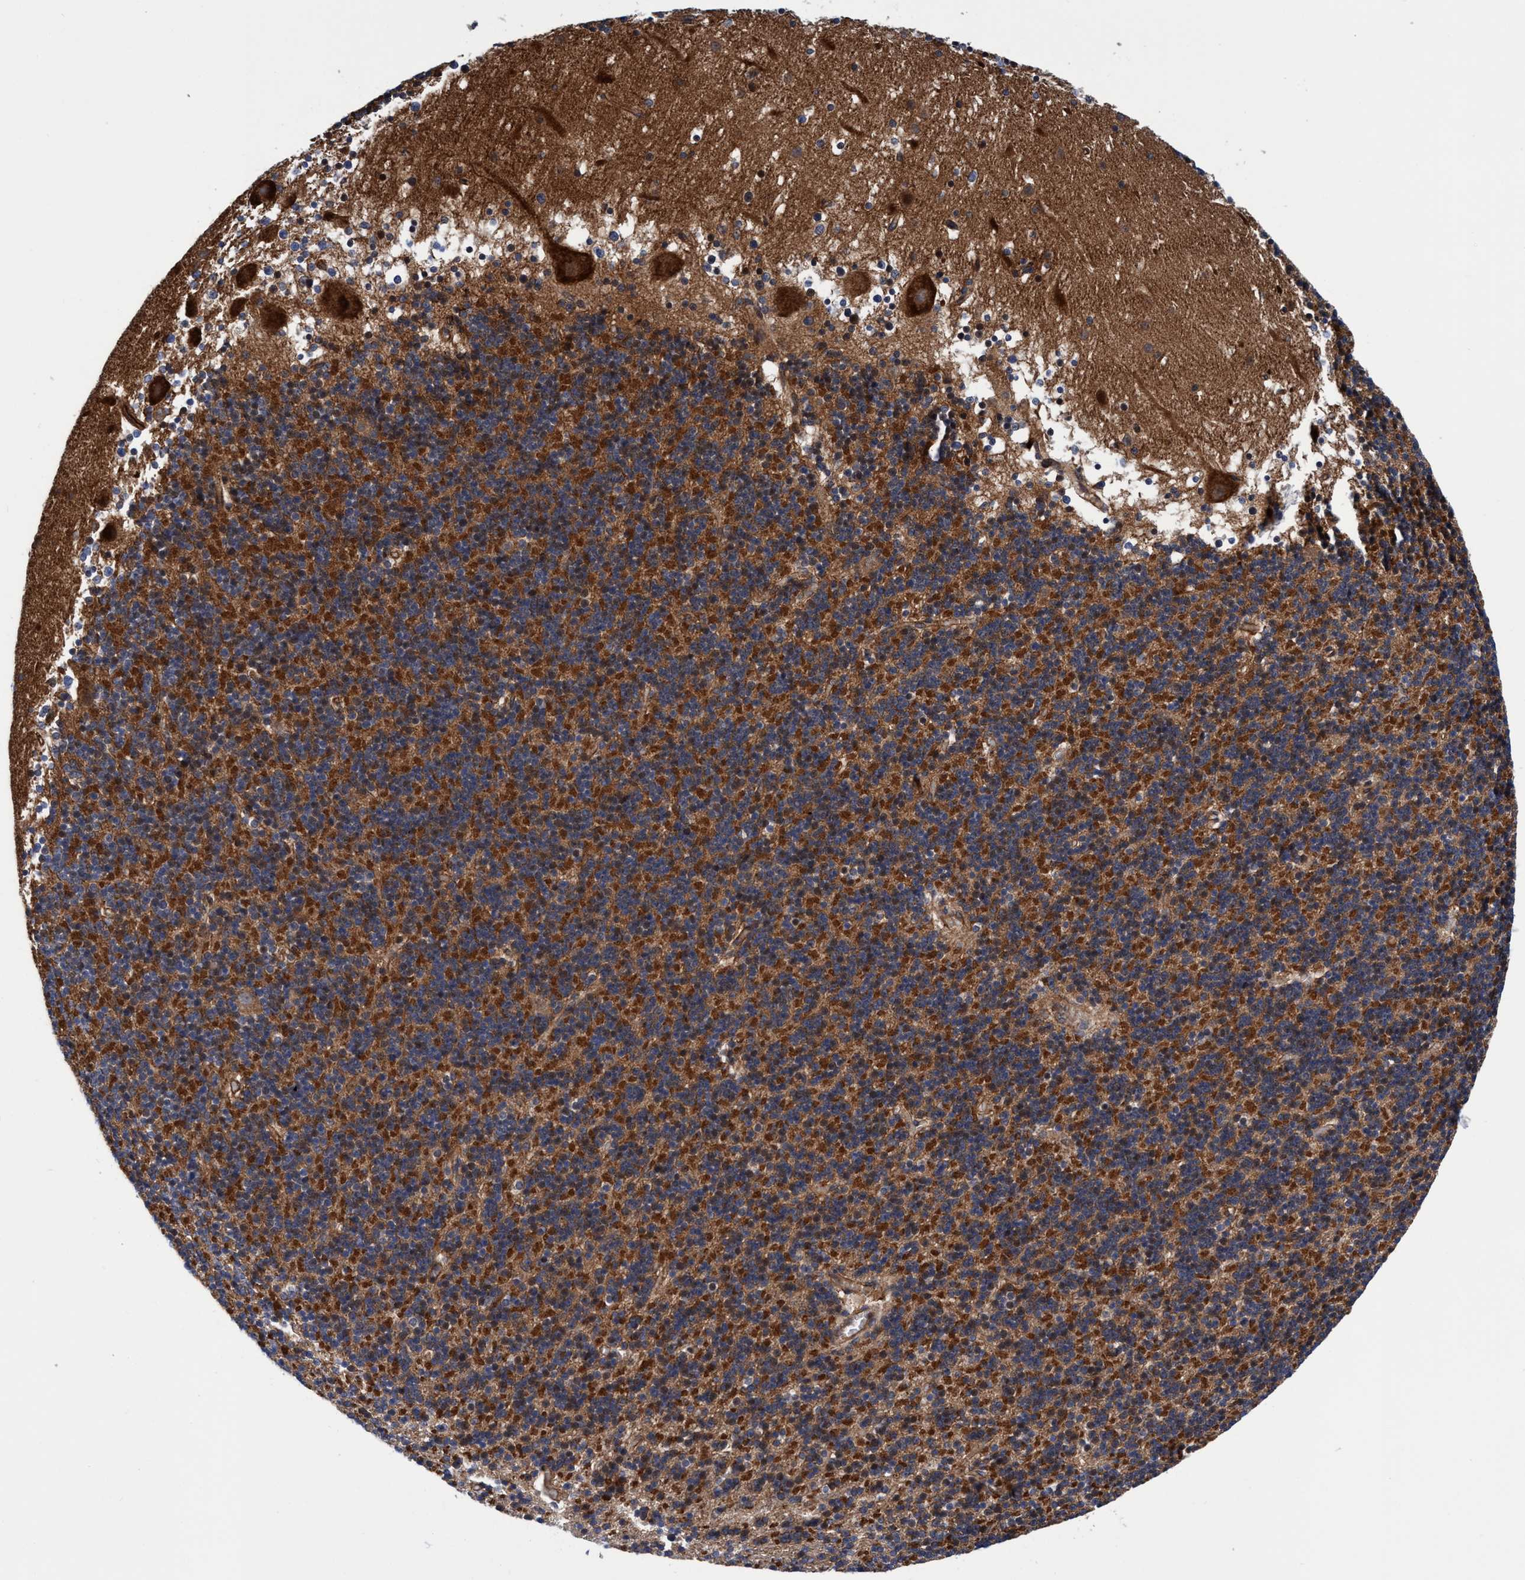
{"staining": {"intensity": "strong", "quantity": ">75%", "location": "cytoplasmic/membranous"}, "tissue": "cerebellum", "cell_type": "Cells in granular layer", "image_type": "normal", "snomed": [{"axis": "morphology", "description": "Normal tissue, NOS"}, {"axis": "topography", "description": "Cerebellum"}], "caption": "Cells in granular layer exhibit high levels of strong cytoplasmic/membranous expression in approximately >75% of cells in normal human cerebellum. (brown staining indicates protein expression, while blue staining denotes nuclei).", "gene": "MCM3AP", "patient": {"sex": "male", "age": 45}}